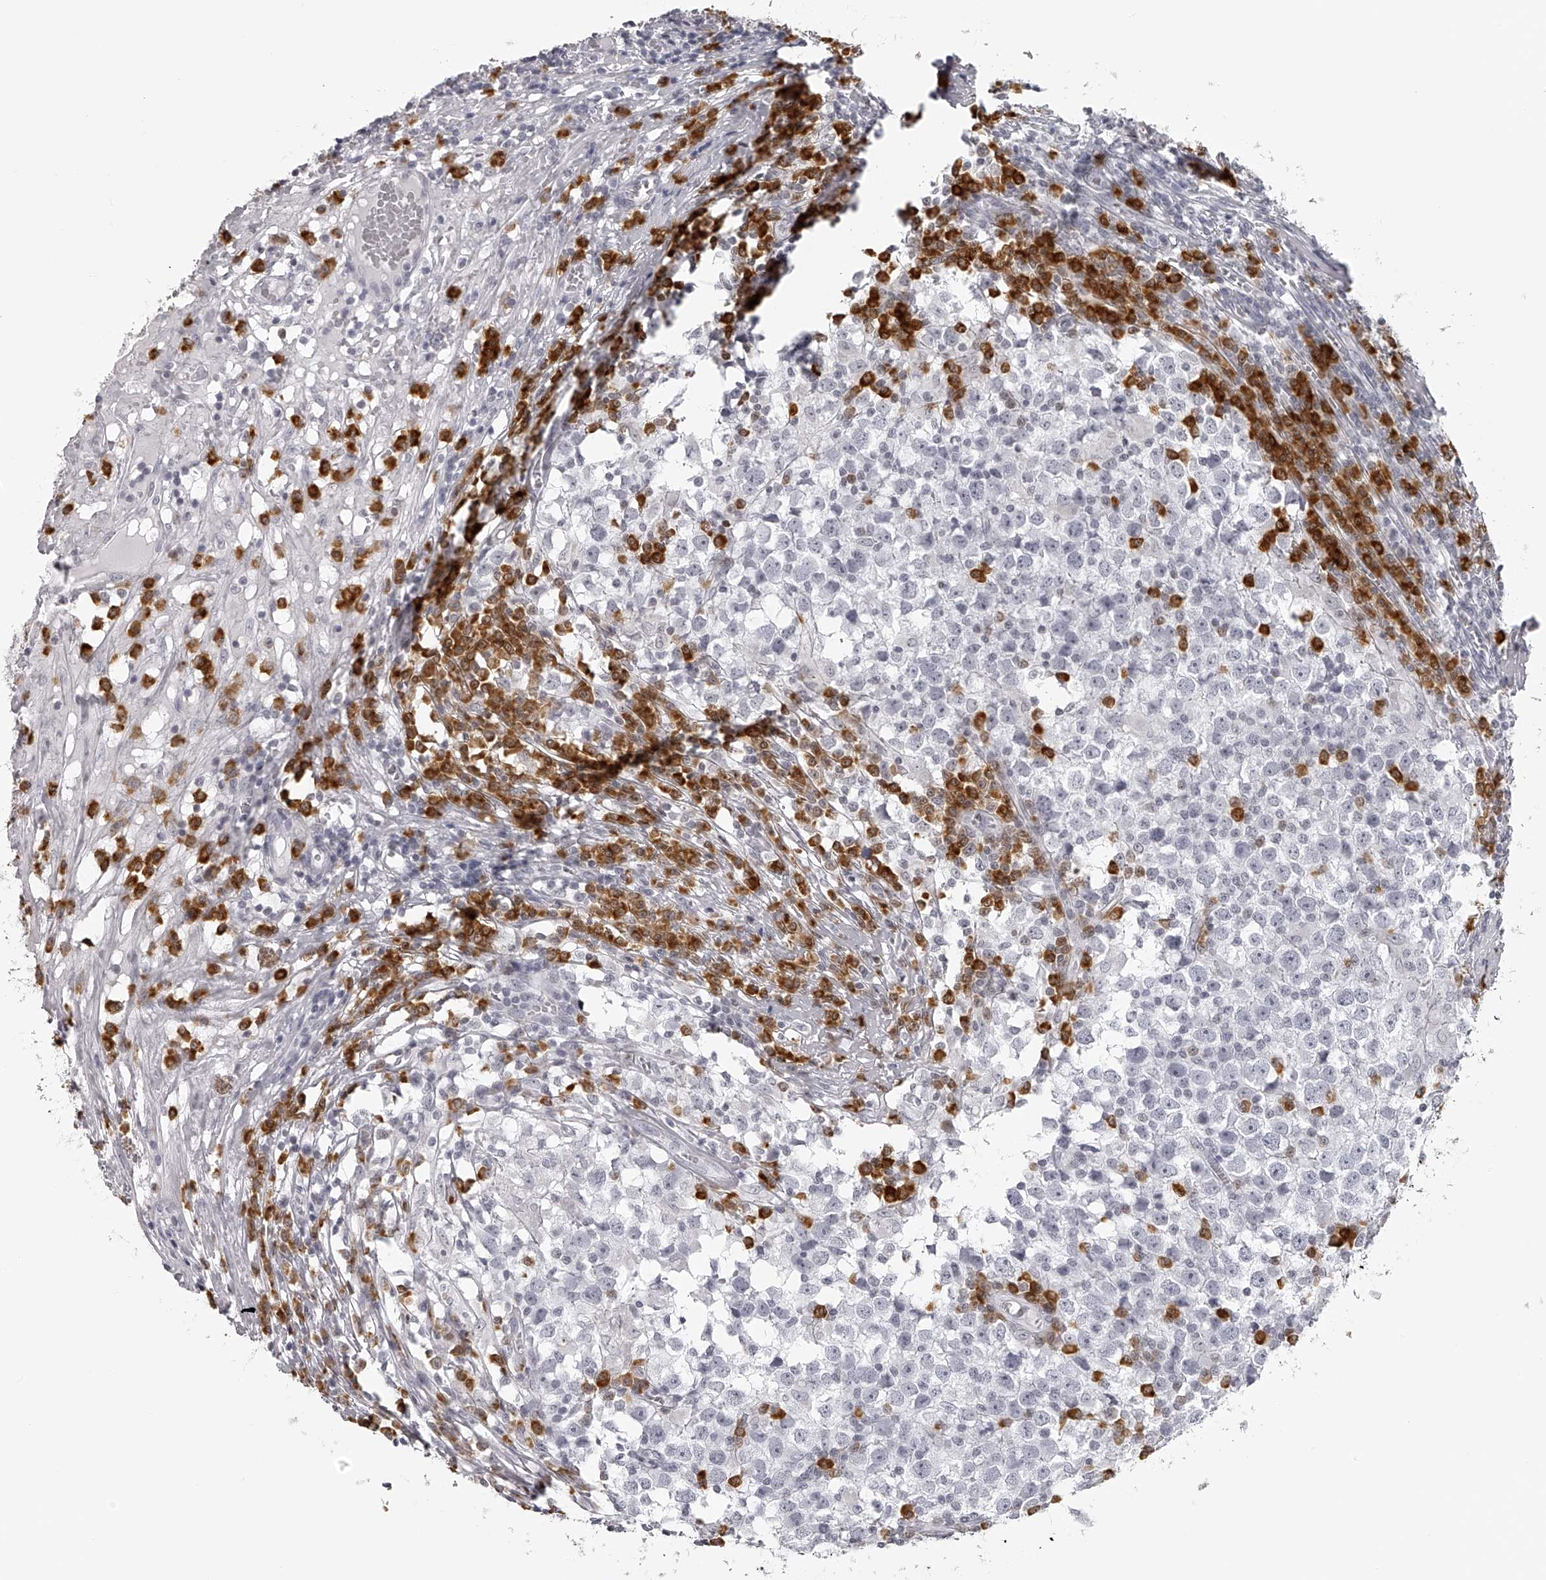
{"staining": {"intensity": "negative", "quantity": "none", "location": "none"}, "tissue": "testis cancer", "cell_type": "Tumor cells", "image_type": "cancer", "snomed": [{"axis": "morphology", "description": "Seminoma, NOS"}, {"axis": "topography", "description": "Testis"}], "caption": "This micrograph is of testis seminoma stained with IHC to label a protein in brown with the nuclei are counter-stained blue. There is no staining in tumor cells.", "gene": "SEC11C", "patient": {"sex": "male", "age": 65}}